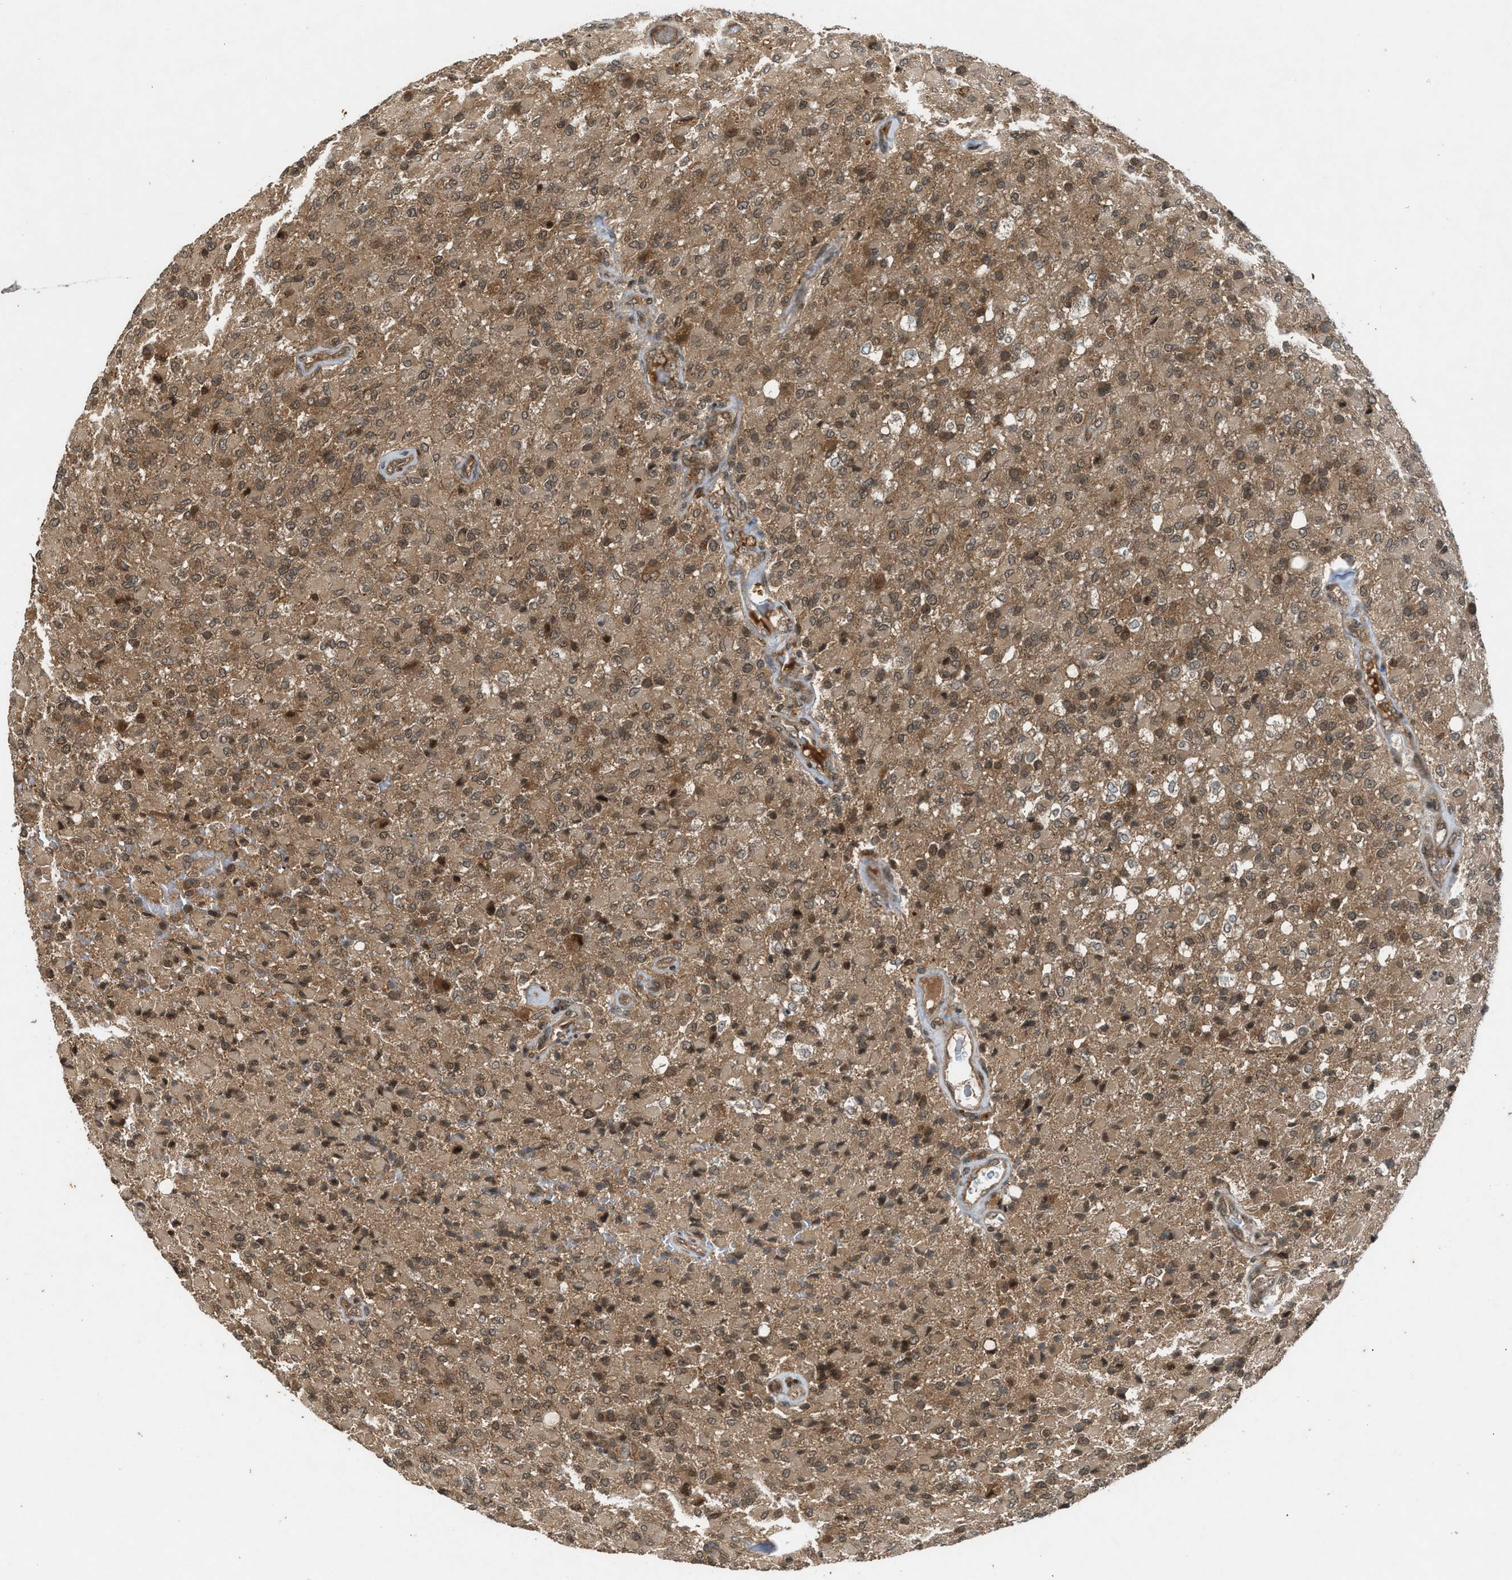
{"staining": {"intensity": "moderate", "quantity": ">75%", "location": "cytoplasmic/membranous"}, "tissue": "glioma", "cell_type": "Tumor cells", "image_type": "cancer", "snomed": [{"axis": "morphology", "description": "Glioma, malignant, High grade"}, {"axis": "topography", "description": "Brain"}], "caption": "This micrograph shows IHC staining of human malignant high-grade glioma, with medium moderate cytoplasmic/membranous staining in about >75% of tumor cells.", "gene": "TXNL1", "patient": {"sex": "male", "age": 71}}